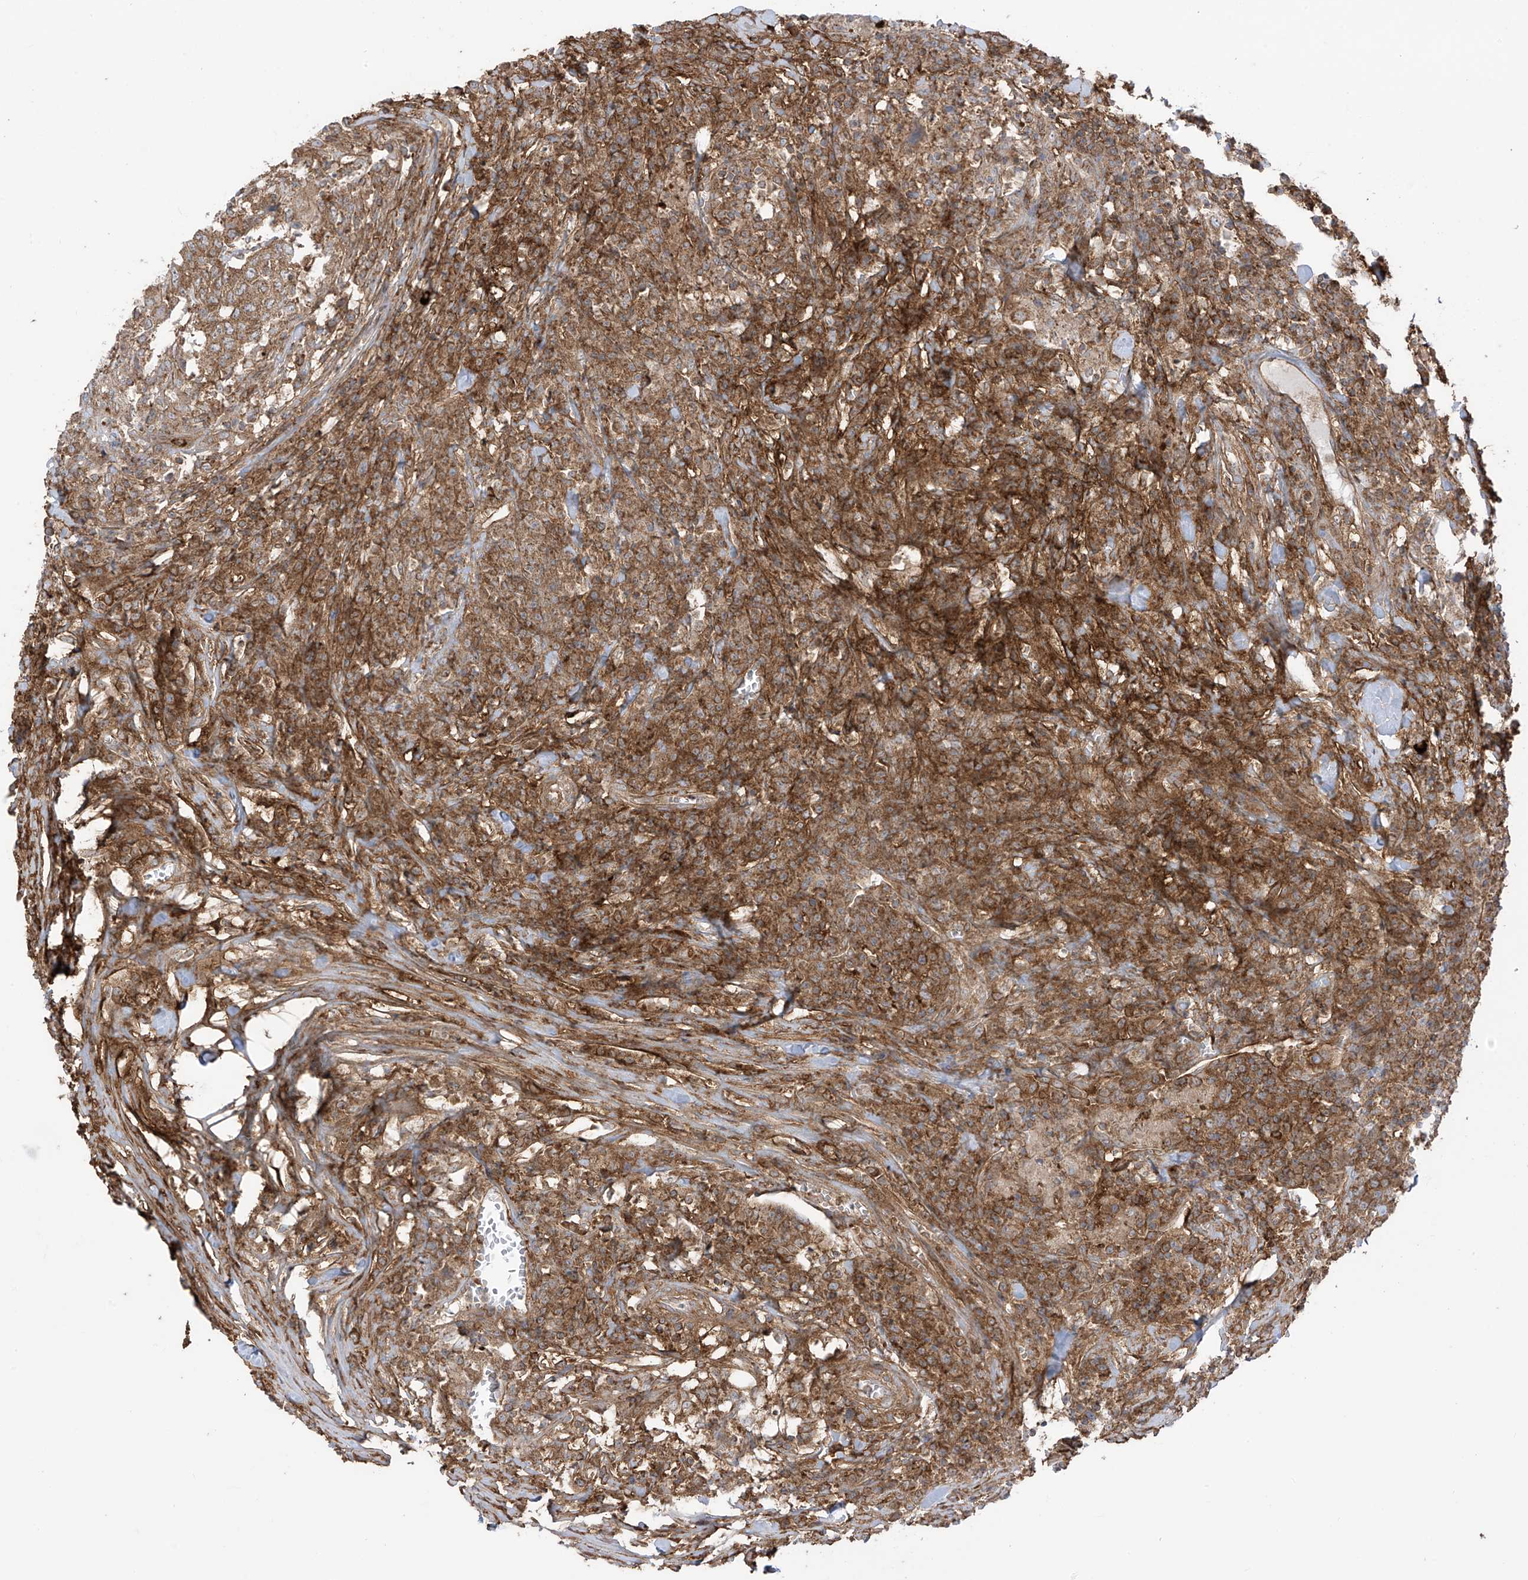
{"staining": {"intensity": "moderate", "quantity": ">75%", "location": "cytoplasmic/membranous"}, "tissue": "head and neck cancer", "cell_type": "Tumor cells", "image_type": "cancer", "snomed": [{"axis": "morphology", "description": "Squamous cell carcinoma, NOS"}, {"axis": "topography", "description": "Head-Neck"}], "caption": "Squamous cell carcinoma (head and neck) tissue reveals moderate cytoplasmic/membranous staining in approximately >75% of tumor cells, visualized by immunohistochemistry.", "gene": "REPS1", "patient": {"sex": "male", "age": 66}}